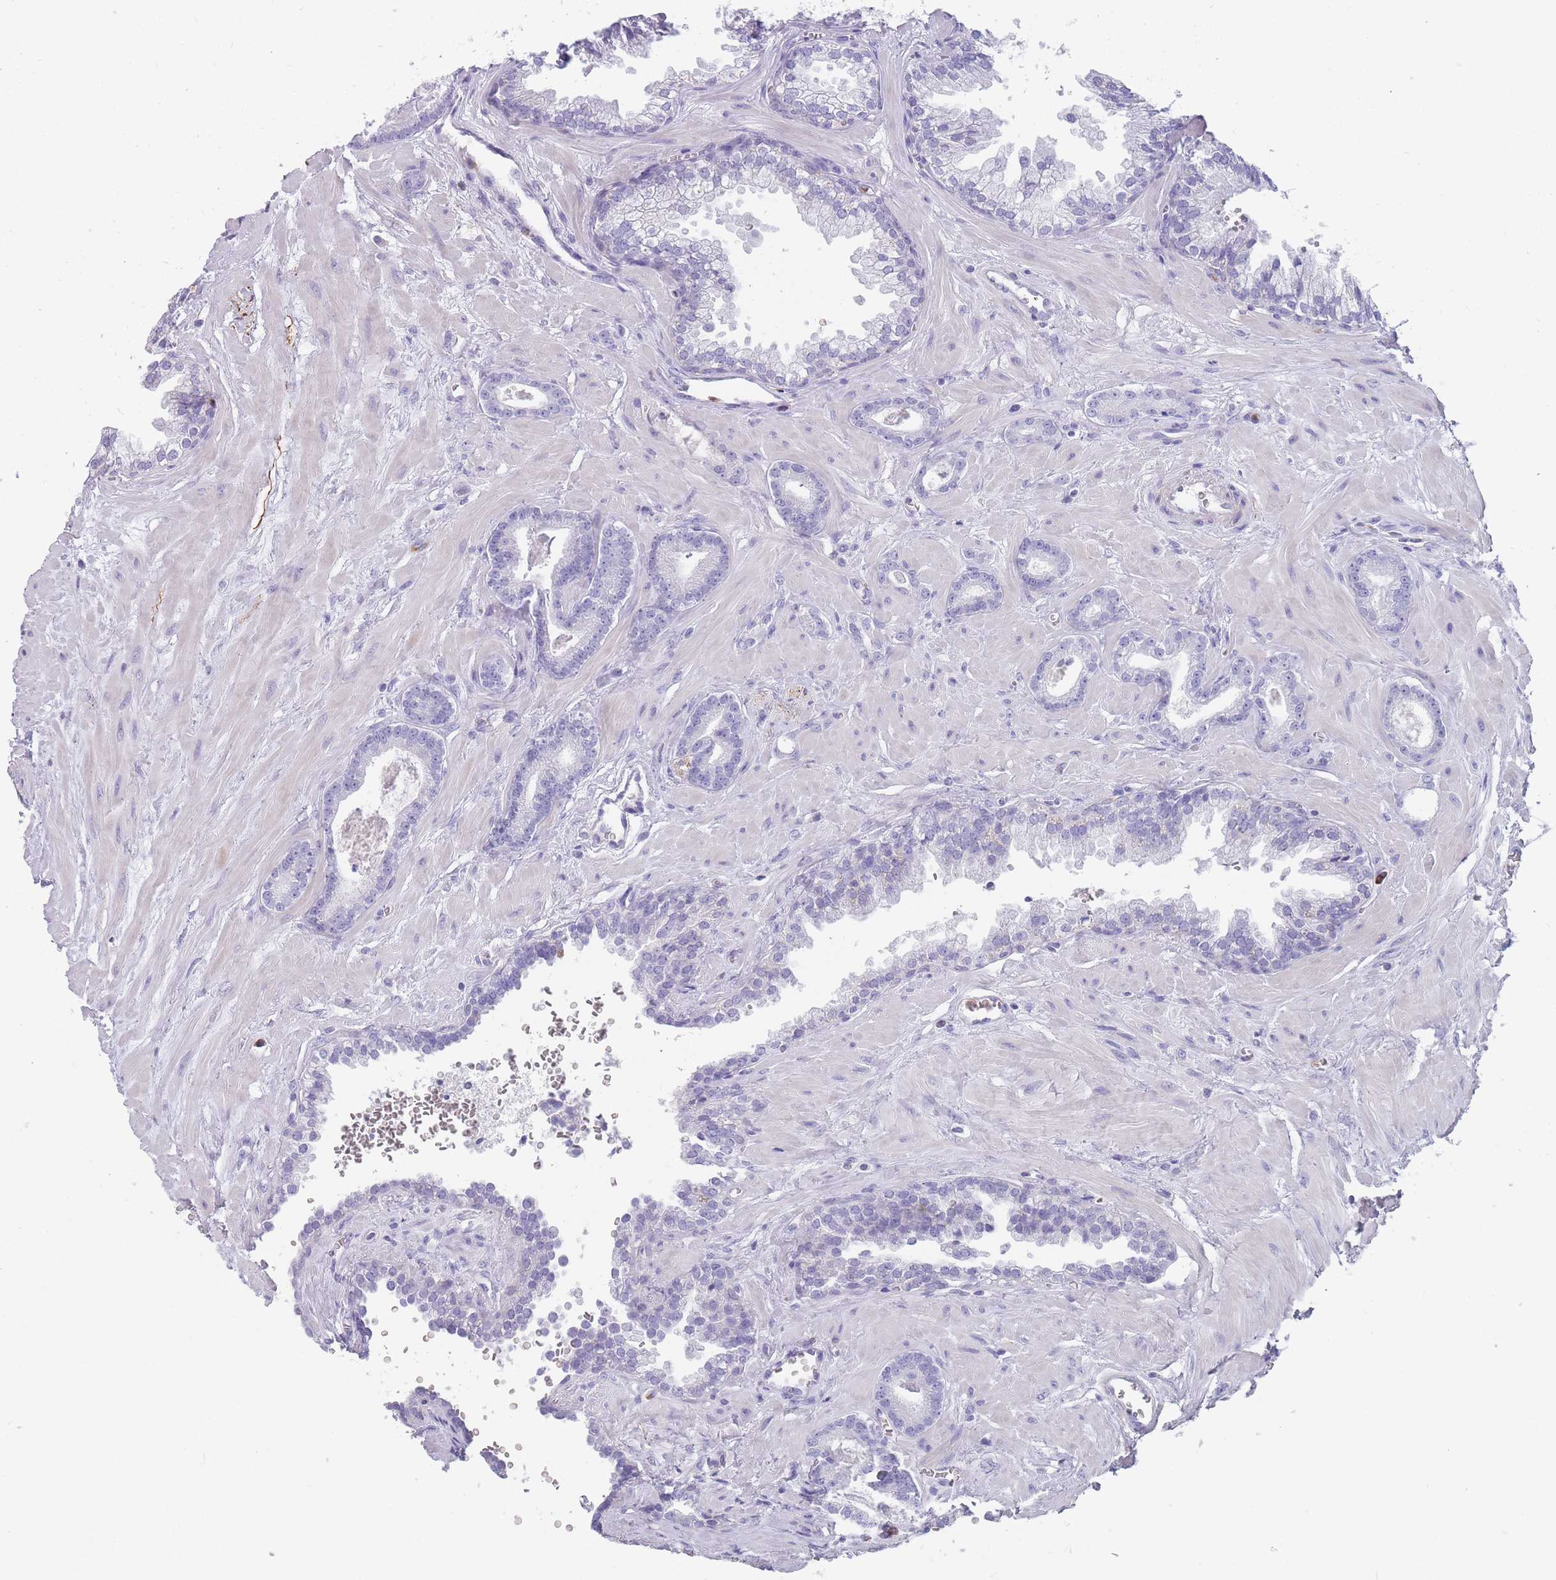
{"staining": {"intensity": "negative", "quantity": "none", "location": "none"}, "tissue": "prostate cancer", "cell_type": "Tumor cells", "image_type": "cancer", "snomed": [{"axis": "morphology", "description": "Adenocarcinoma, Low grade"}, {"axis": "topography", "description": "Prostate"}], "caption": "Tumor cells are negative for protein expression in human prostate cancer (low-grade adenocarcinoma).", "gene": "CR1L", "patient": {"sex": "male", "age": 60}}